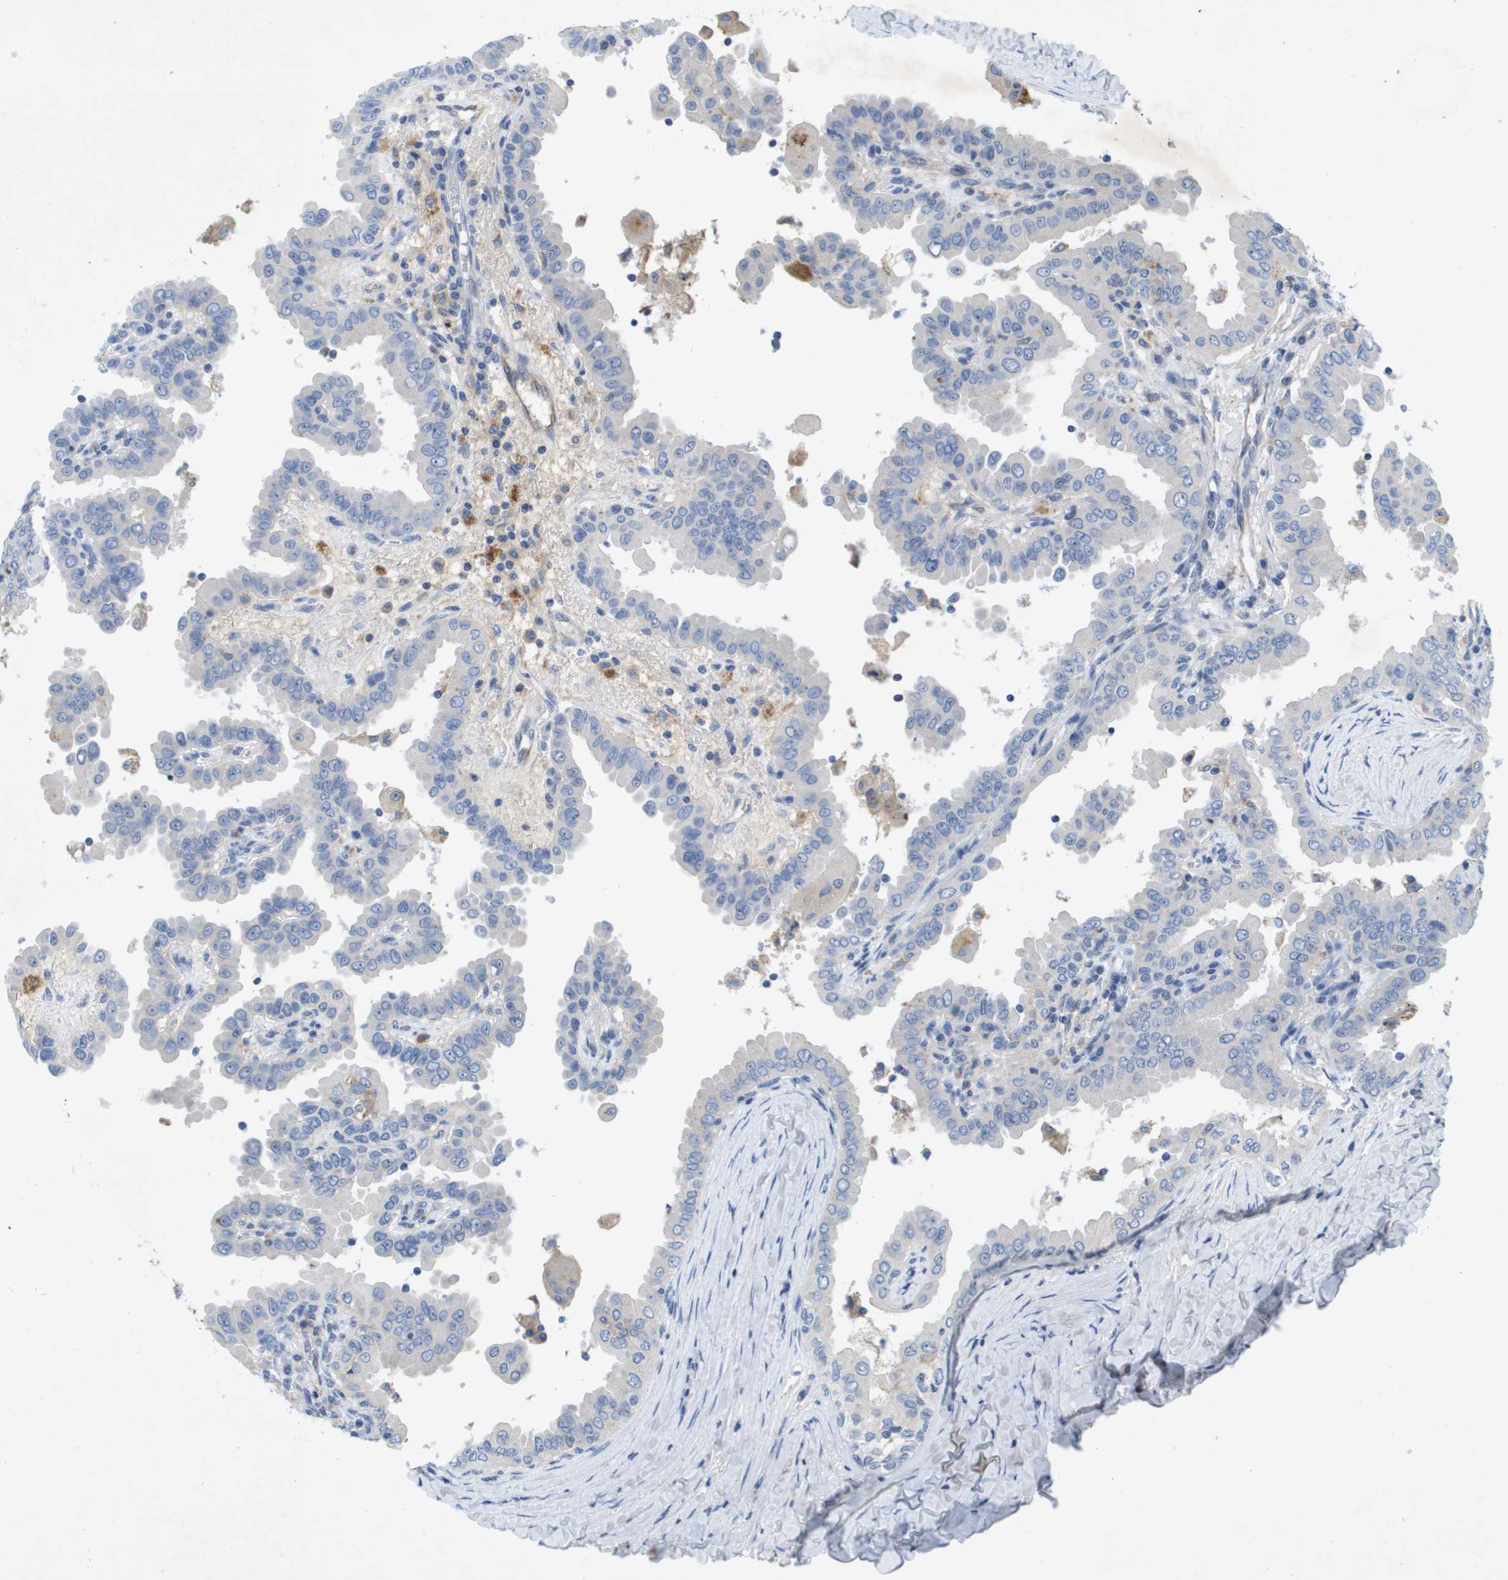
{"staining": {"intensity": "negative", "quantity": "none", "location": "none"}, "tissue": "thyroid cancer", "cell_type": "Tumor cells", "image_type": "cancer", "snomed": [{"axis": "morphology", "description": "Papillary adenocarcinoma, NOS"}, {"axis": "topography", "description": "Thyroid gland"}], "caption": "Immunohistochemical staining of human thyroid papillary adenocarcinoma shows no significant expression in tumor cells.", "gene": "LIPG", "patient": {"sex": "male", "age": 33}}